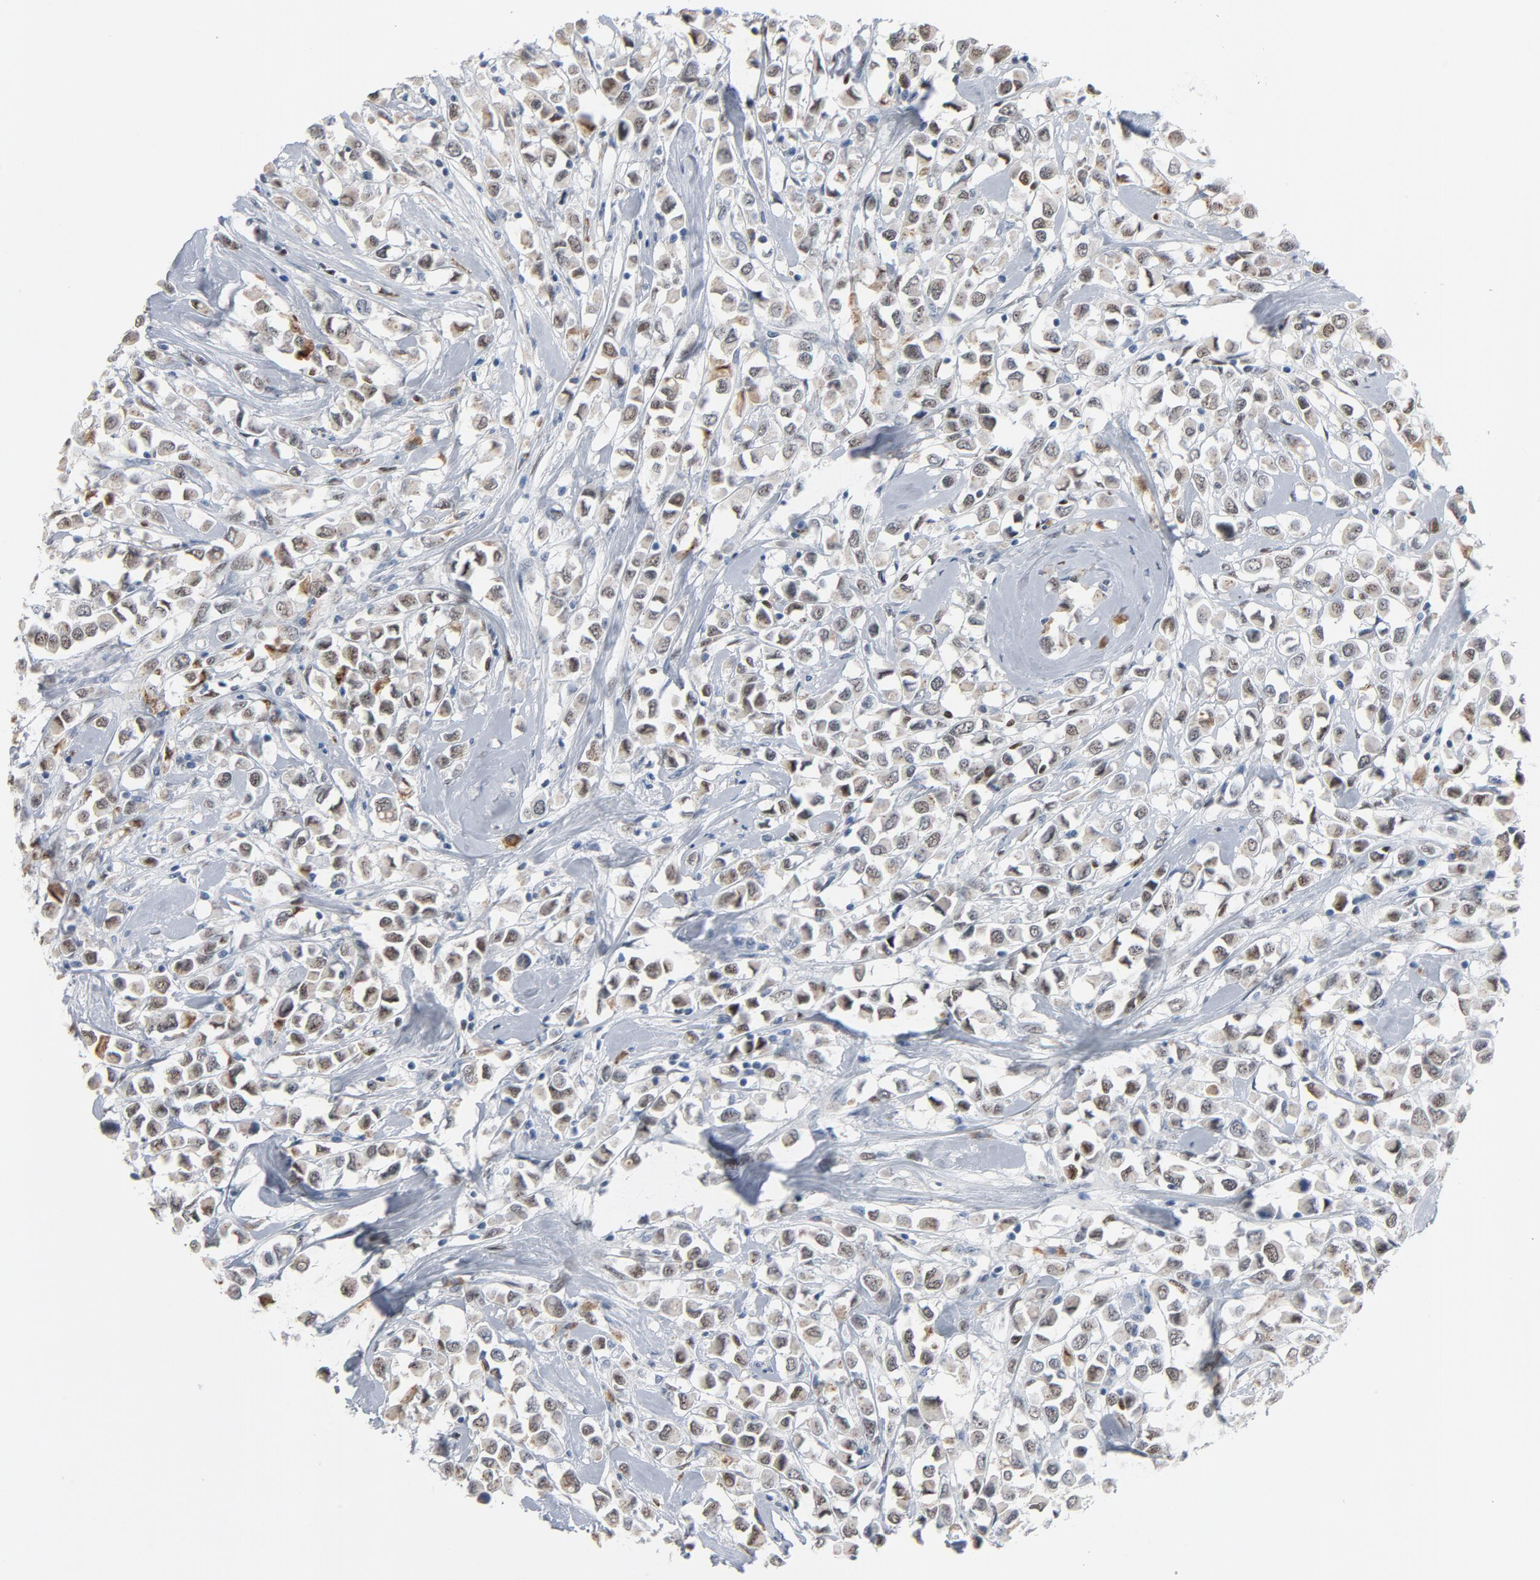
{"staining": {"intensity": "weak", "quantity": "25%-75%", "location": "nuclear"}, "tissue": "breast cancer", "cell_type": "Tumor cells", "image_type": "cancer", "snomed": [{"axis": "morphology", "description": "Duct carcinoma"}, {"axis": "topography", "description": "Breast"}], "caption": "Protein staining by immunohistochemistry demonstrates weak nuclear staining in approximately 25%-75% of tumor cells in breast cancer.", "gene": "FOXP1", "patient": {"sex": "female", "age": 61}}